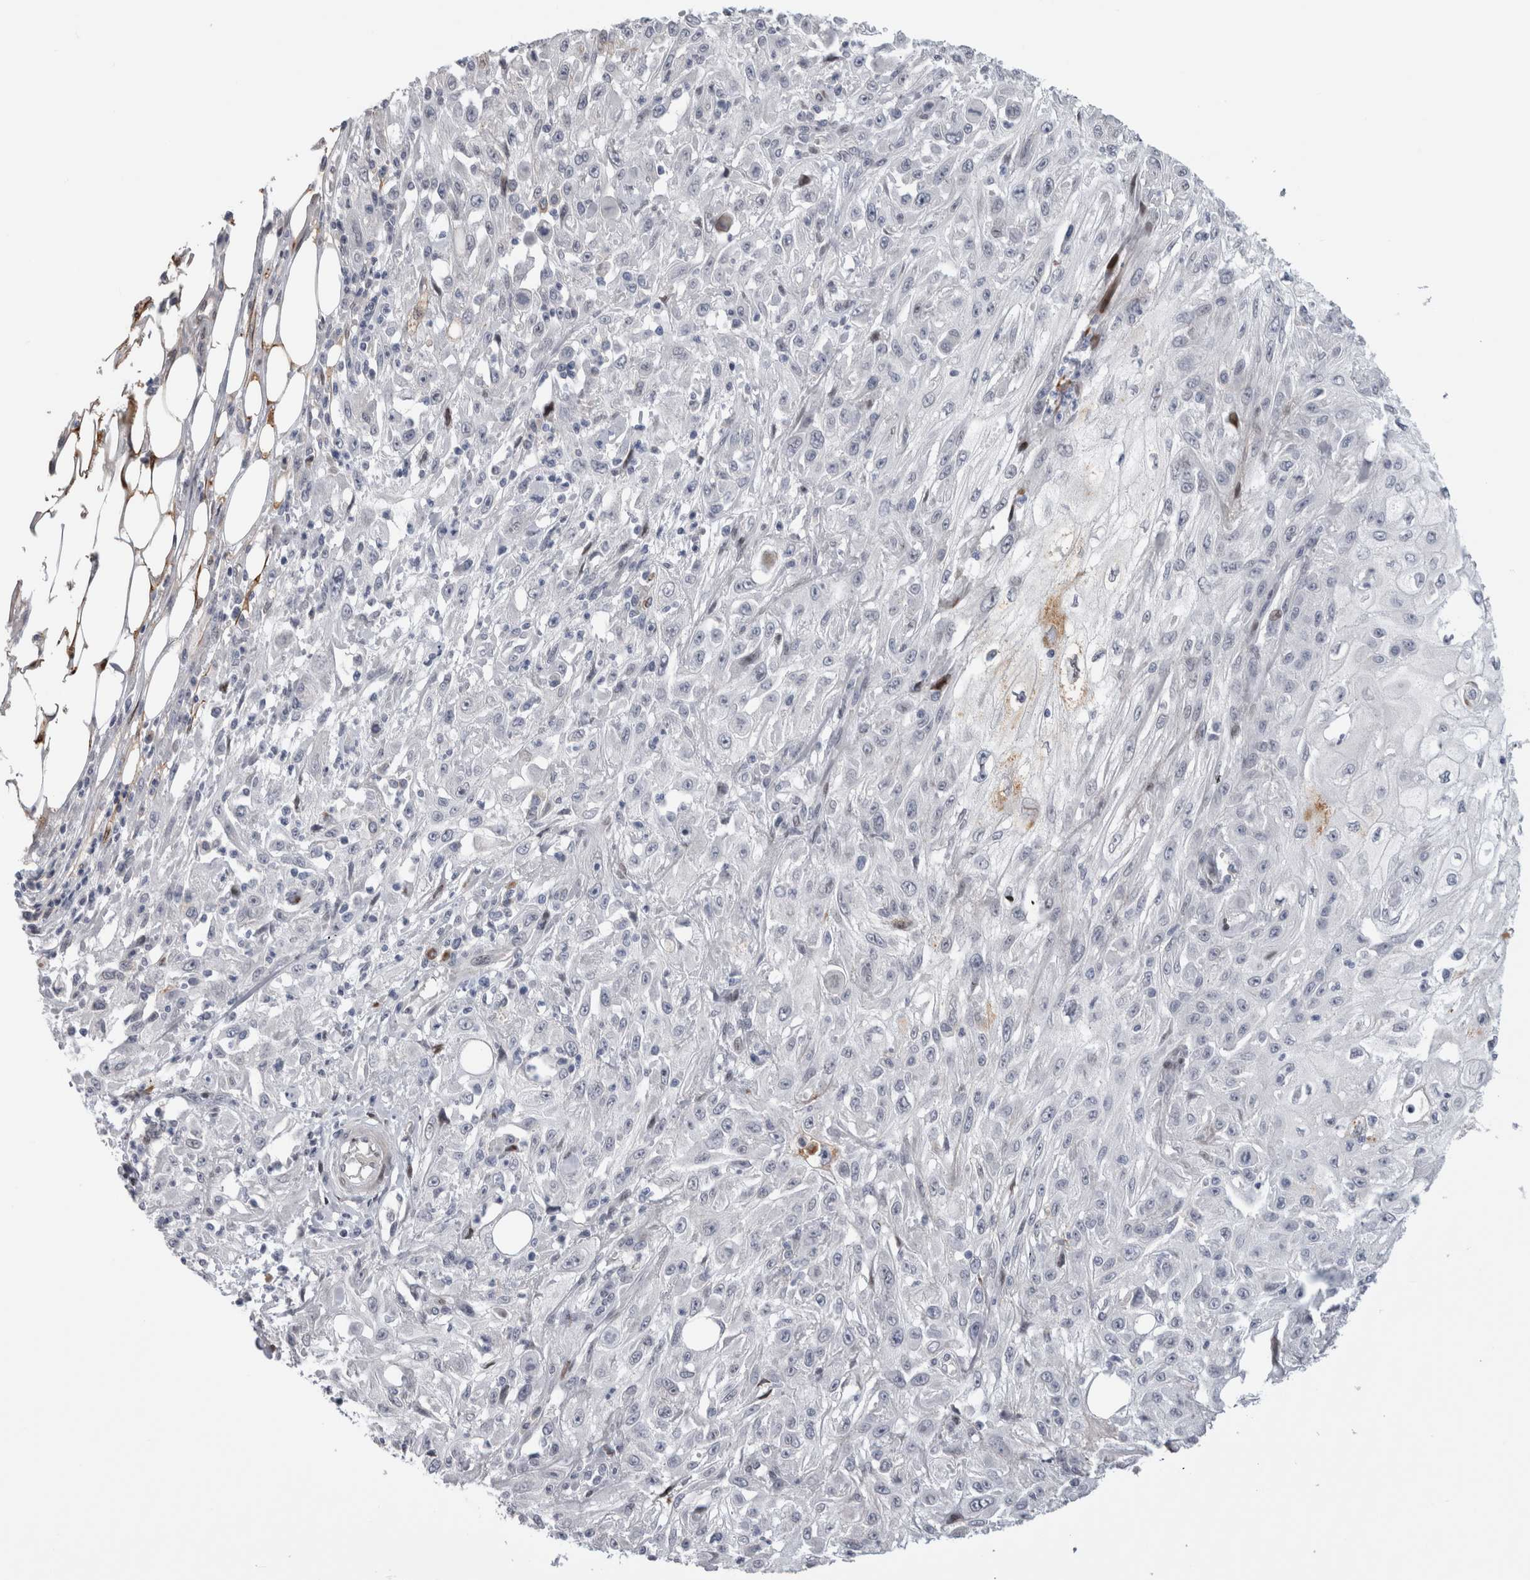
{"staining": {"intensity": "negative", "quantity": "none", "location": "none"}, "tissue": "skin cancer", "cell_type": "Tumor cells", "image_type": "cancer", "snomed": [{"axis": "morphology", "description": "Squamous cell carcinoma, NOS"}, {"axis": "morphology", "description": "Squamous cell carcinoma, metastatic, NOS"}, {"axis": "topography", "description": "Skin"}, {"axis": "topography", "description": "Lymph node"}], "caption": "Histopathology image shows no protein expression in tumor cells of squamous cell carcinoma (skin) tissue.", "gene": "DMTN", "patient": {"sex": "male", "age": 75}}